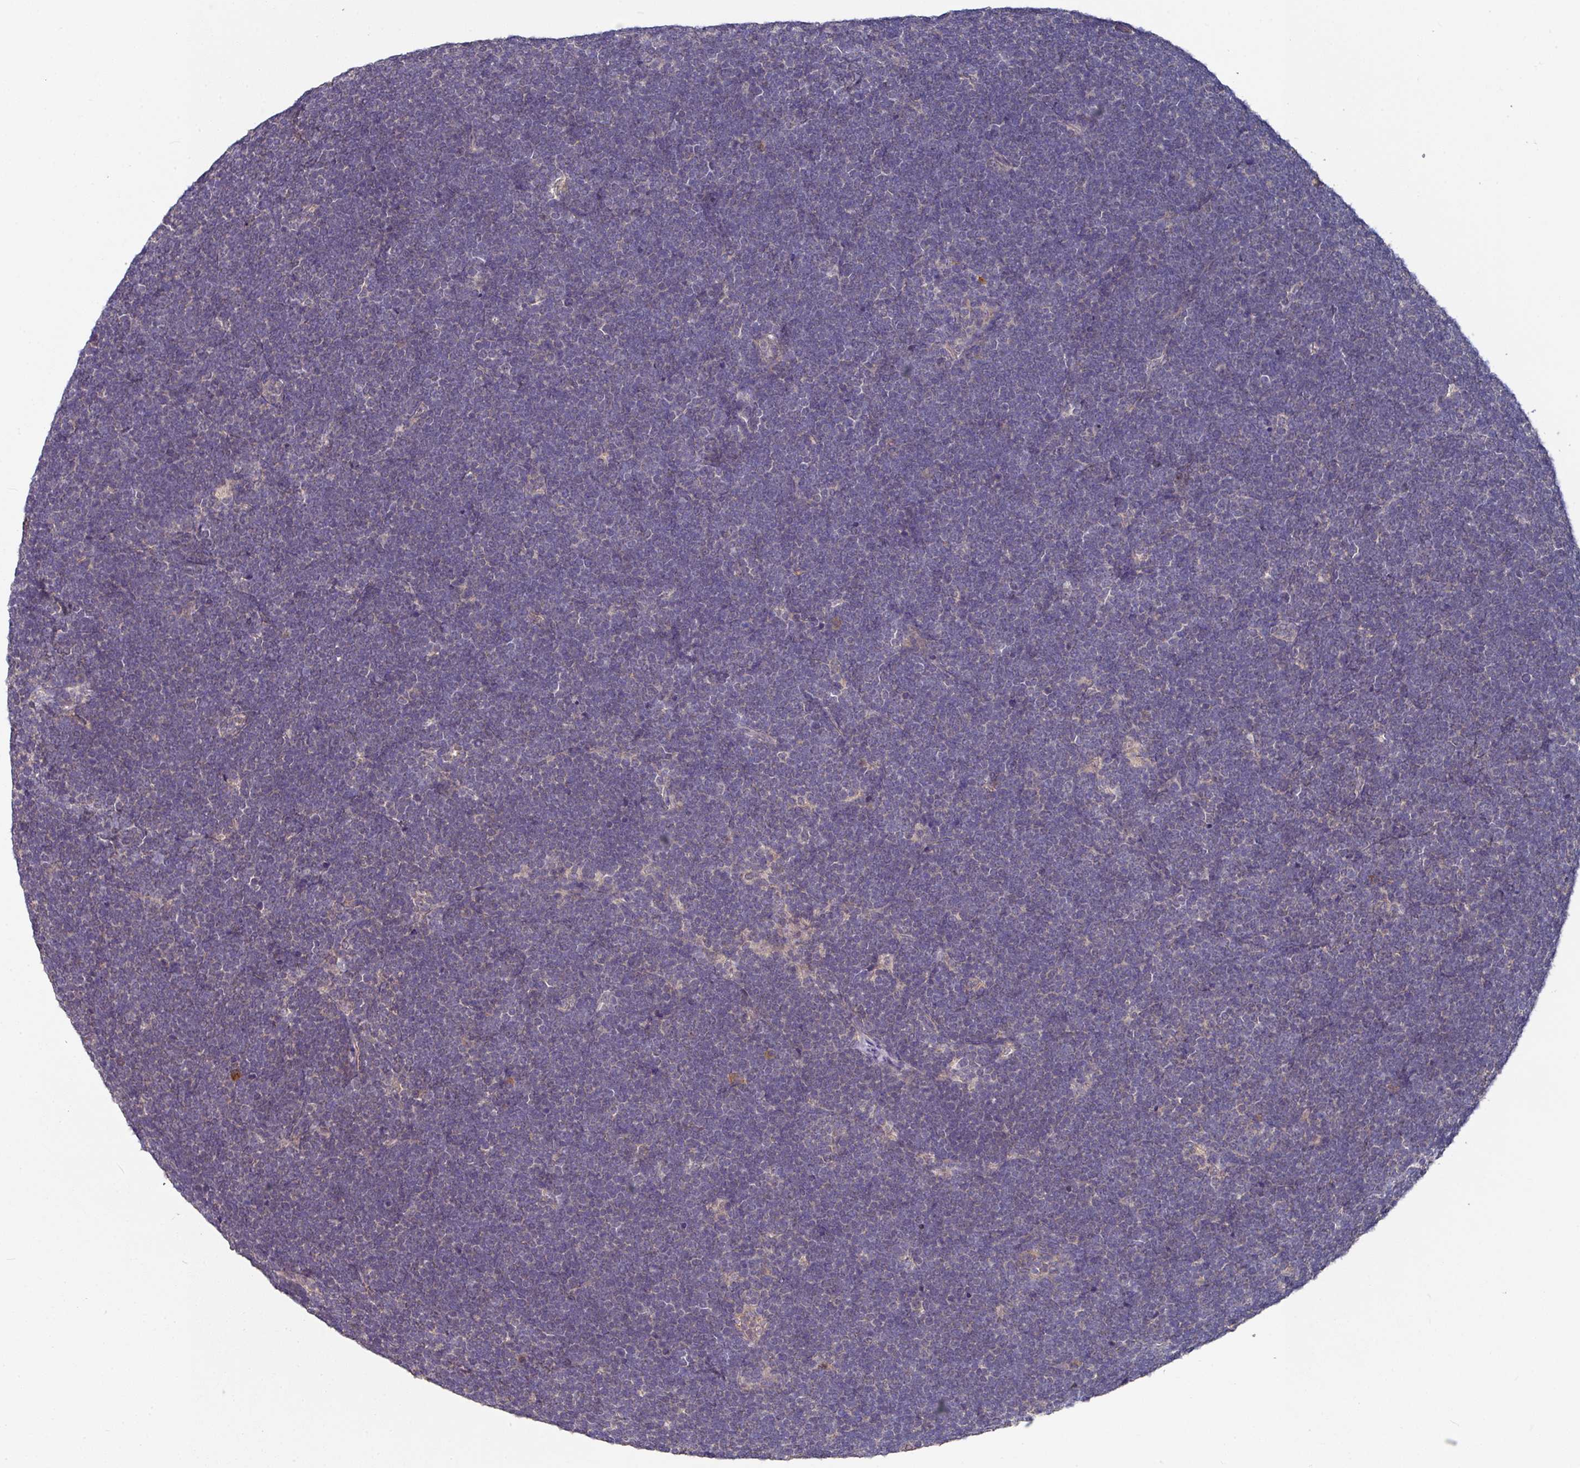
{"staining": {"intensity": "negative", "quantity": "none", "location": "none"}, "tissue": "lymphoma", "cell_type": "Tumor cells", "image_type": "cancer", "snomed": [{"axis": "morphology", "description": "Malignant lymphoma, non-Hodgkin's type, High grade"}, {"axis": "topography", "description": "Lymph node"}], "caption": "Human lymphoma stained for a protein using IHC displays no positivity in tumor cells.", "gene": "EXTL3", "patient": {"sex": "male", "age": 13}}